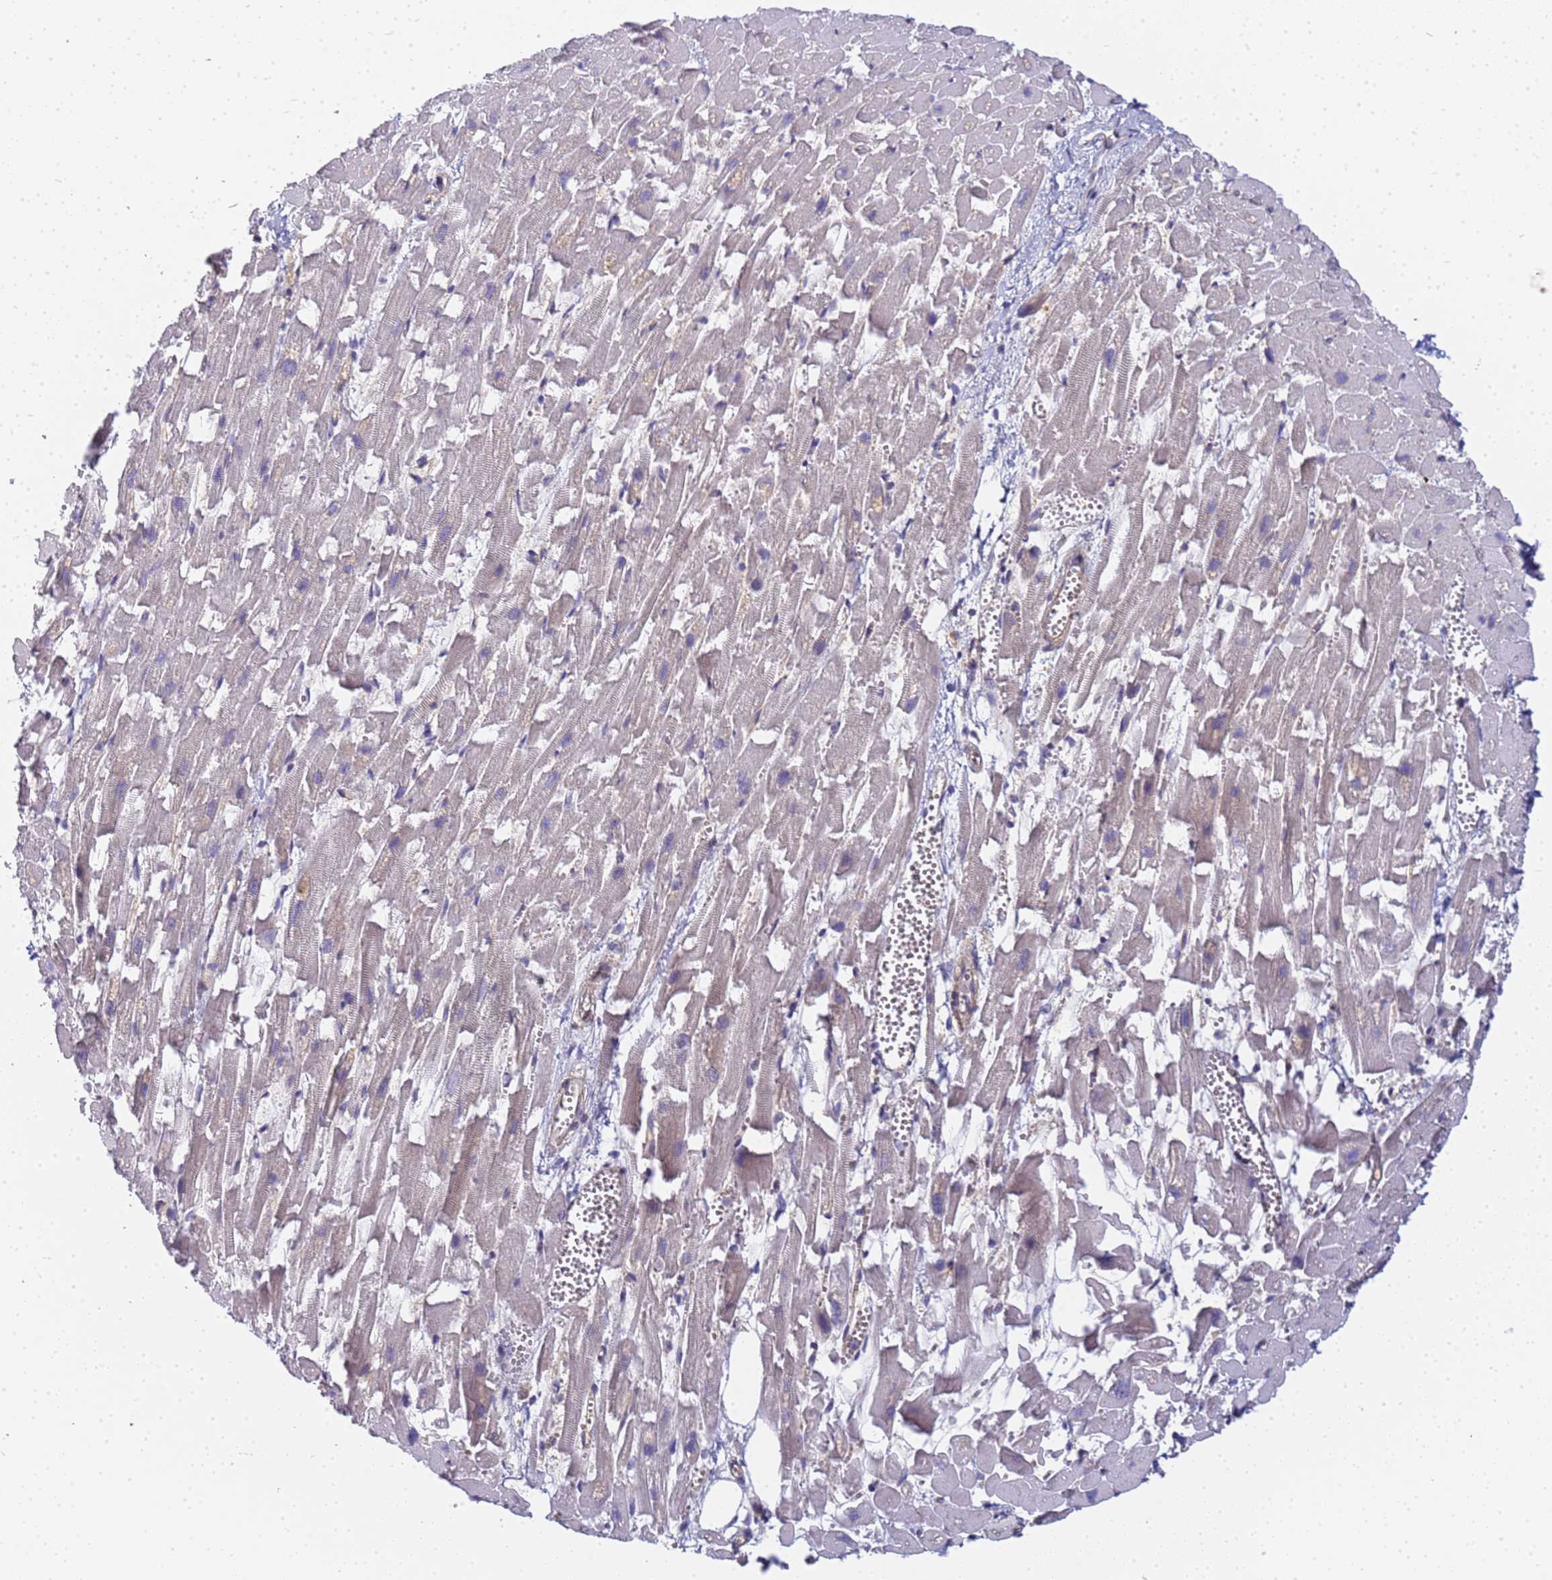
{"staining": {"intensity": "negative", "quantity": "none", "location": "none"}, "tissue": "heart muscle", "cell_type": "Cardiomyocytes", "image_type": "normal", "snomed": [{"axis": "morphology", "description": "Normal tissue, NOS"}, {"axis": "topography", "description": "Heart"}], "caption": "Cardiomyocytes are negative for protein expression in normal human heart muscle. (DAB immunohistochemistry (IHC) visualized using brightfield microscopy, high magnification).", "gene": "CHM", "patient": {"sex": "female", "age": 64}}